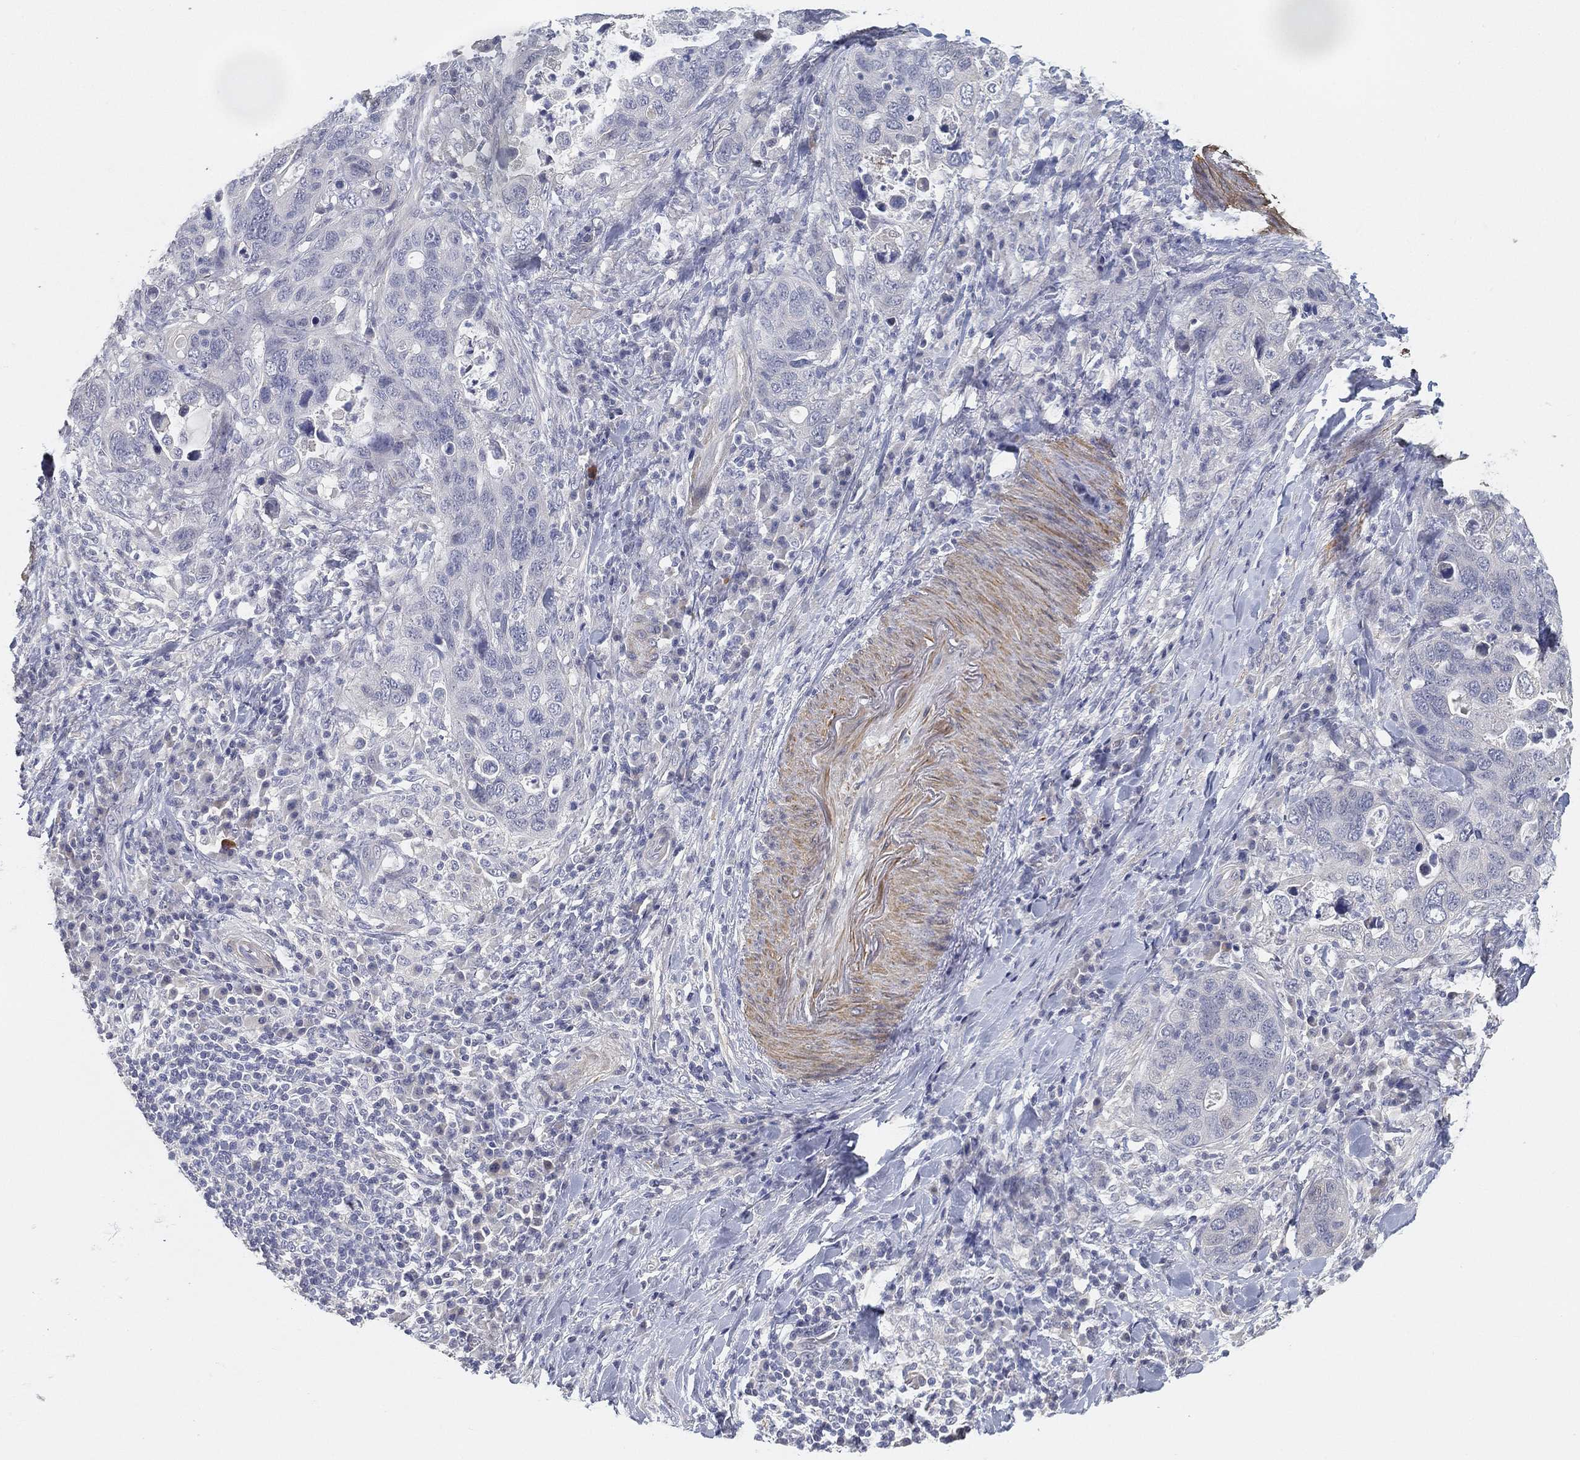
{"staining": {"intensity": "negative", "quantity": "none", "location": "none"}, "tissue": "stomach cancer", "cell_type": "Tumor cells", "image_type": "cancer", "snomed": [{"axis": "morphology", "description": "Adenocarcinoma, NOS"}, {"axis": "topography", "description": "Stomach"}], "caption": "A high-resolution image shows IHC staining of stomach cancer (adenocarcinoma), which shows no significant expression in tumor cells.", "gene": "GPR61", "patient": {"sex": "male", "age": 54}}